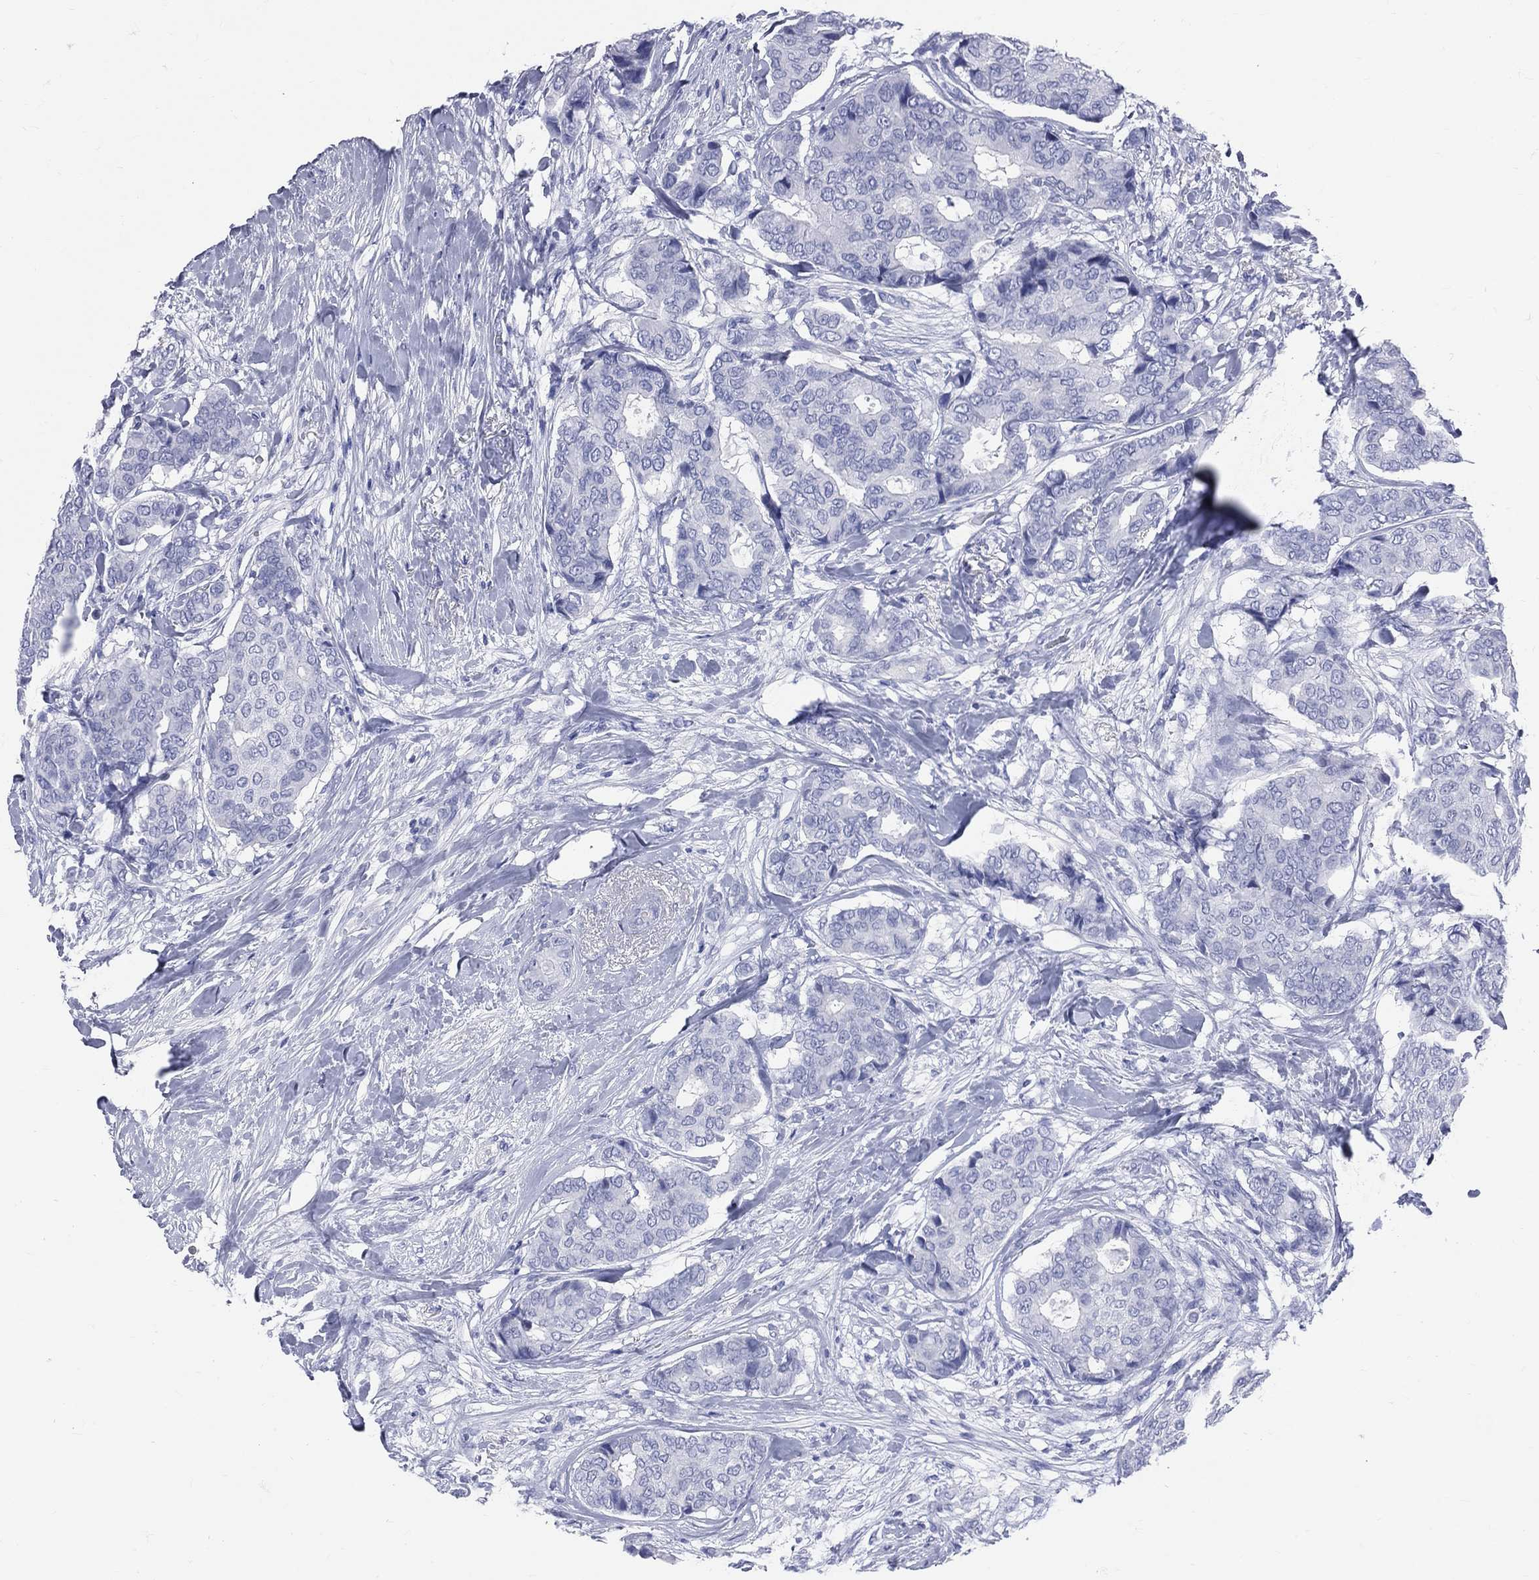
{"staining": {"intensity": "negative", "quantity": "none", "location": "none"}, "tissue": "breast cancer", "cell_type": "Tumor cells", "image_type": "cancer", "snomed": [{"axis": "morphology", "description": "Duct carcinoma"}, {"axis": "topography", "description": "Breast"}], "caption": "This is an immunohistochemistry (IHC) histopathology image of breast cancer (infiltrating ductal carcinoma). There is no positivity in tumor cells.", "gene": "CYLC1", "patient": {"sex": "female", "age": 75}}